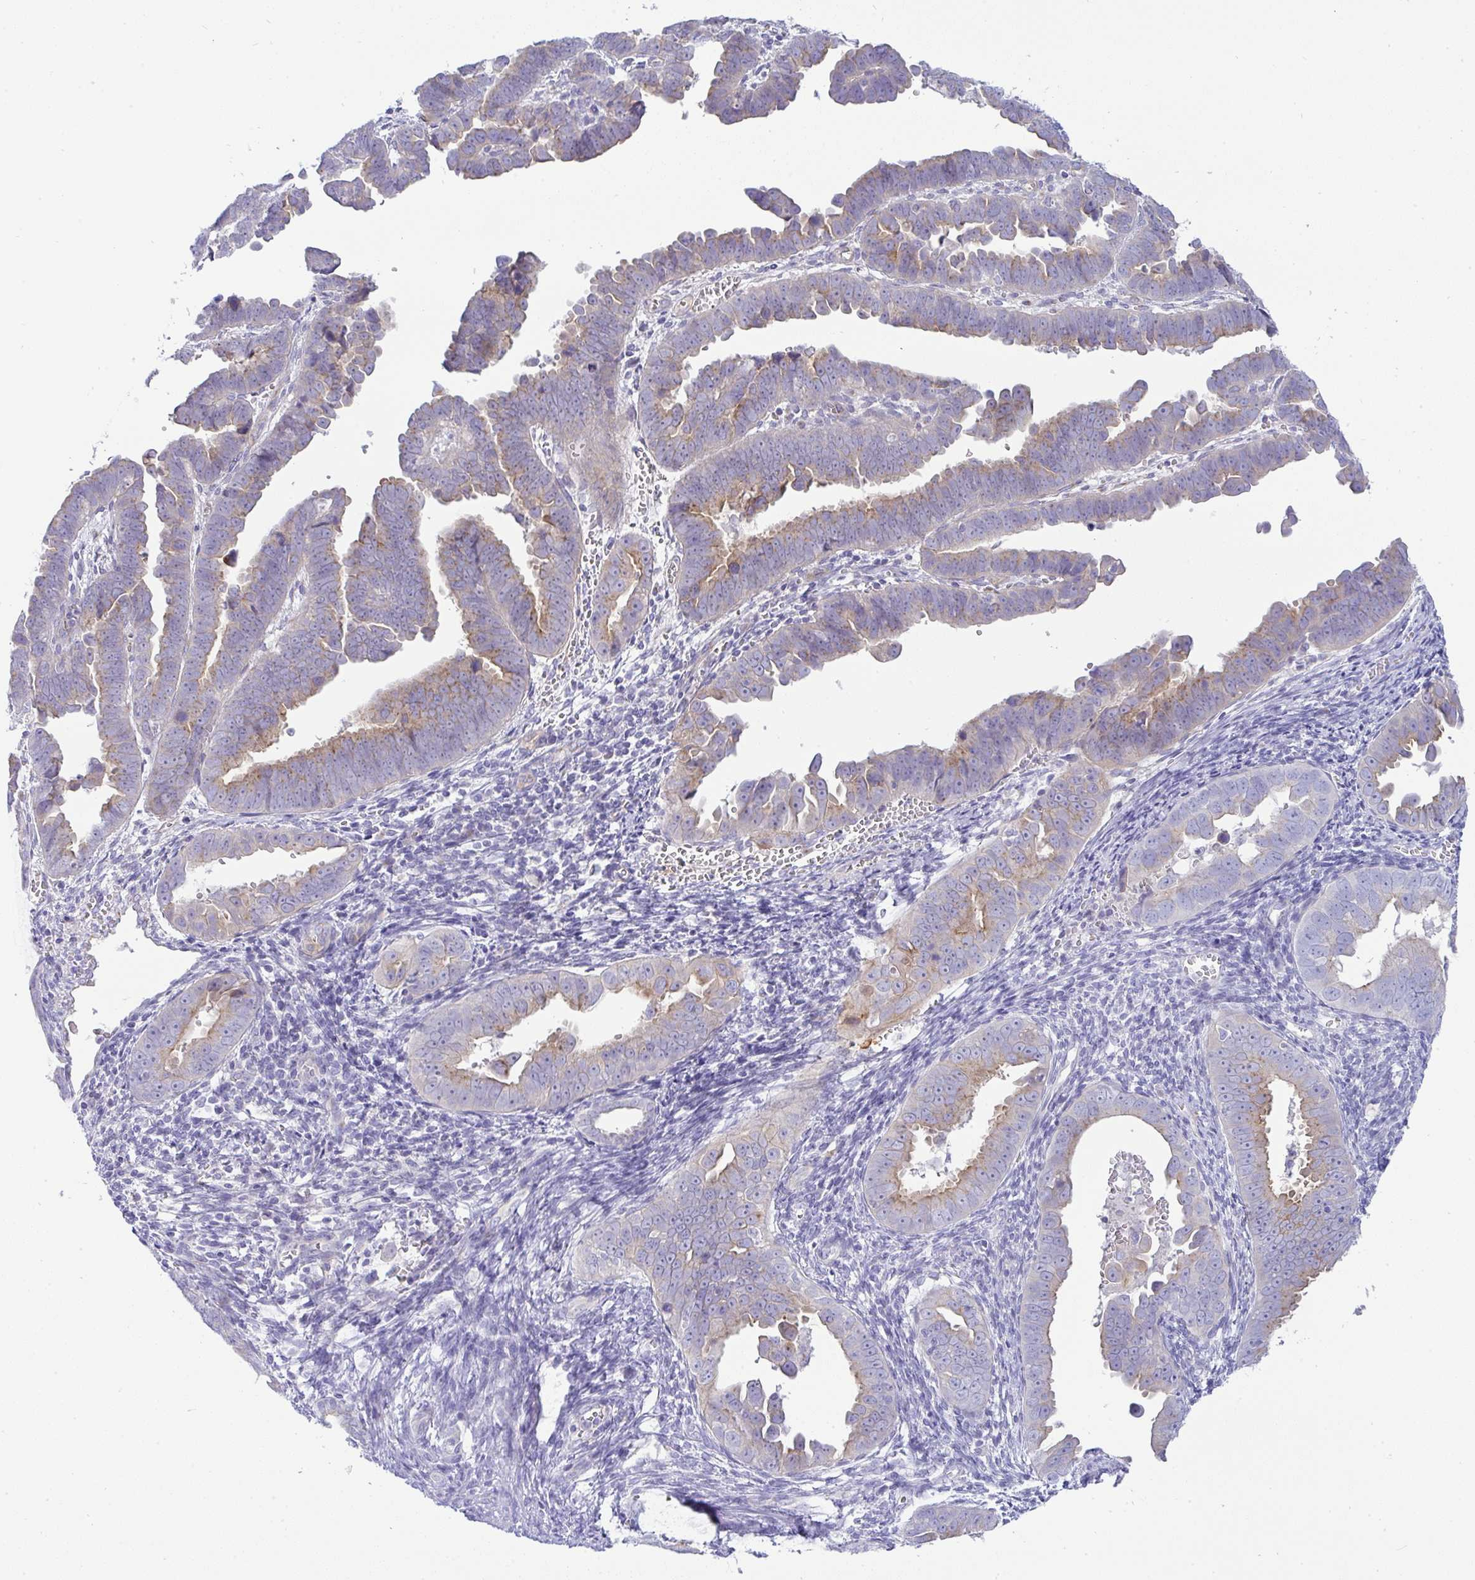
{"staining": {"intensity": "moderate", "quantity": "<25%", "location": "cytoplasmic/membranous"}, "tissue": "endometrial cancer", "cell_type": "Tumor cells", "image_type": "cancer", "snomed": [{"axis": "morphology", "description": "Adenocarcinoma, NOS"}, {"axis": "topography", "description": "Endometrium"}], "caption": "Endometrial cancer stained for a protein exhibits moderate cytoplasmic/membranous positivity in tumor cells.", "gene": "FAM177A1", "patient": {"sex": "female", "age": 75}}